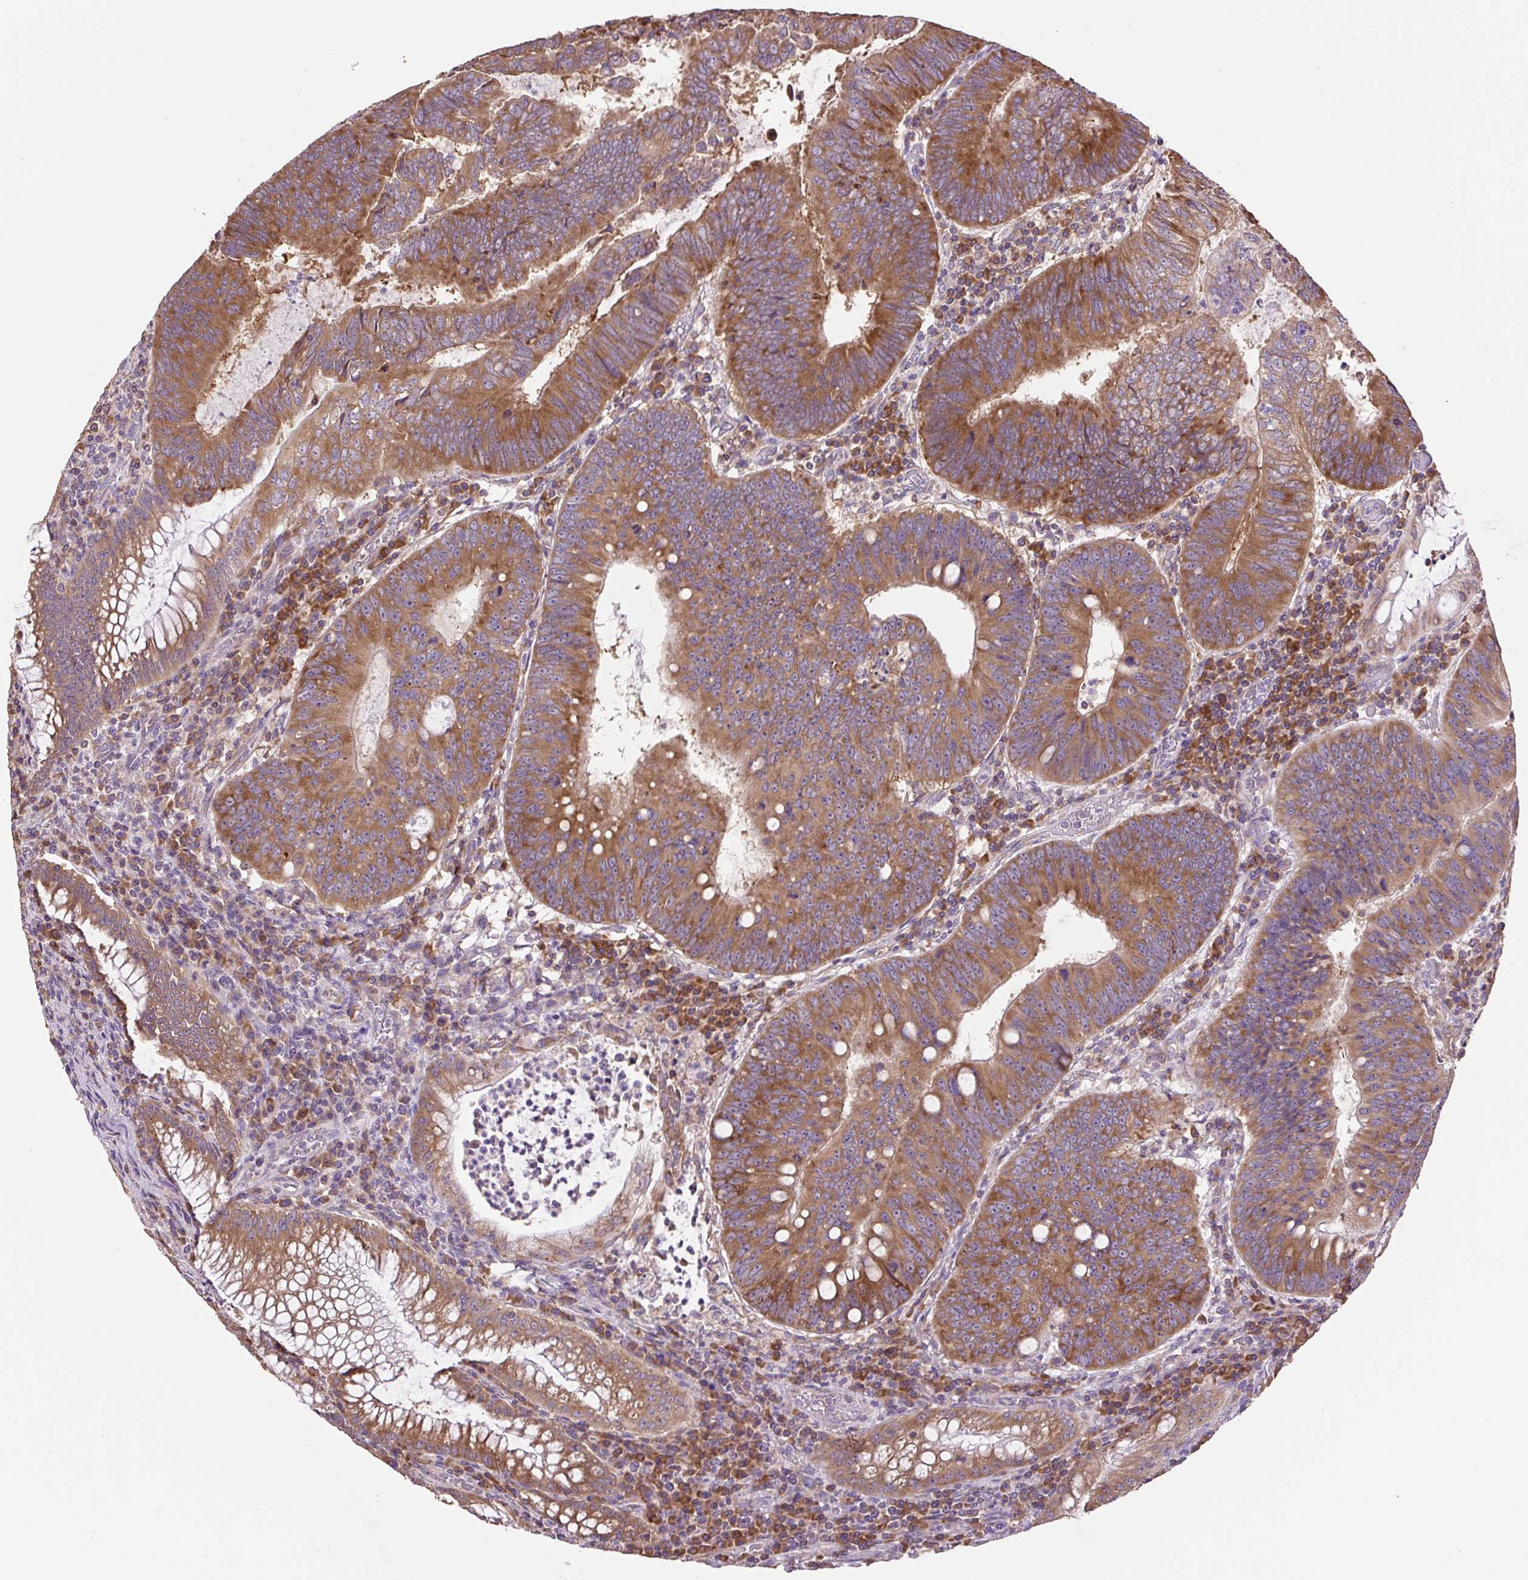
{"staining": {"intensity": "moderate", "quantity": ">75%", "location": "cytoplasmic/membranous"}, "tissue": "colorectal cancer", "cell_type": "Tumor cells", "image_type": "cancer", "snomed": [{"axis": "morphology", "description": "Adenocarcinoma, NOS"}, {"axis": "topography", "description": "Colon"}], "caption": "The image displays staining of colorectal cancer (adenocarcinoma), revealing moderate cytoplasmic/membranous protein staining (brown color) within tumor cells. The staining was performed using DAB (3,3'-diaminobenzidine) to visualize the protein expression in brown, while the nuclei were stained in blue with hematoxylin (Magnification: 20x).", "gene": "RPS23", "patient": {"sex": "male", "age": 67}}